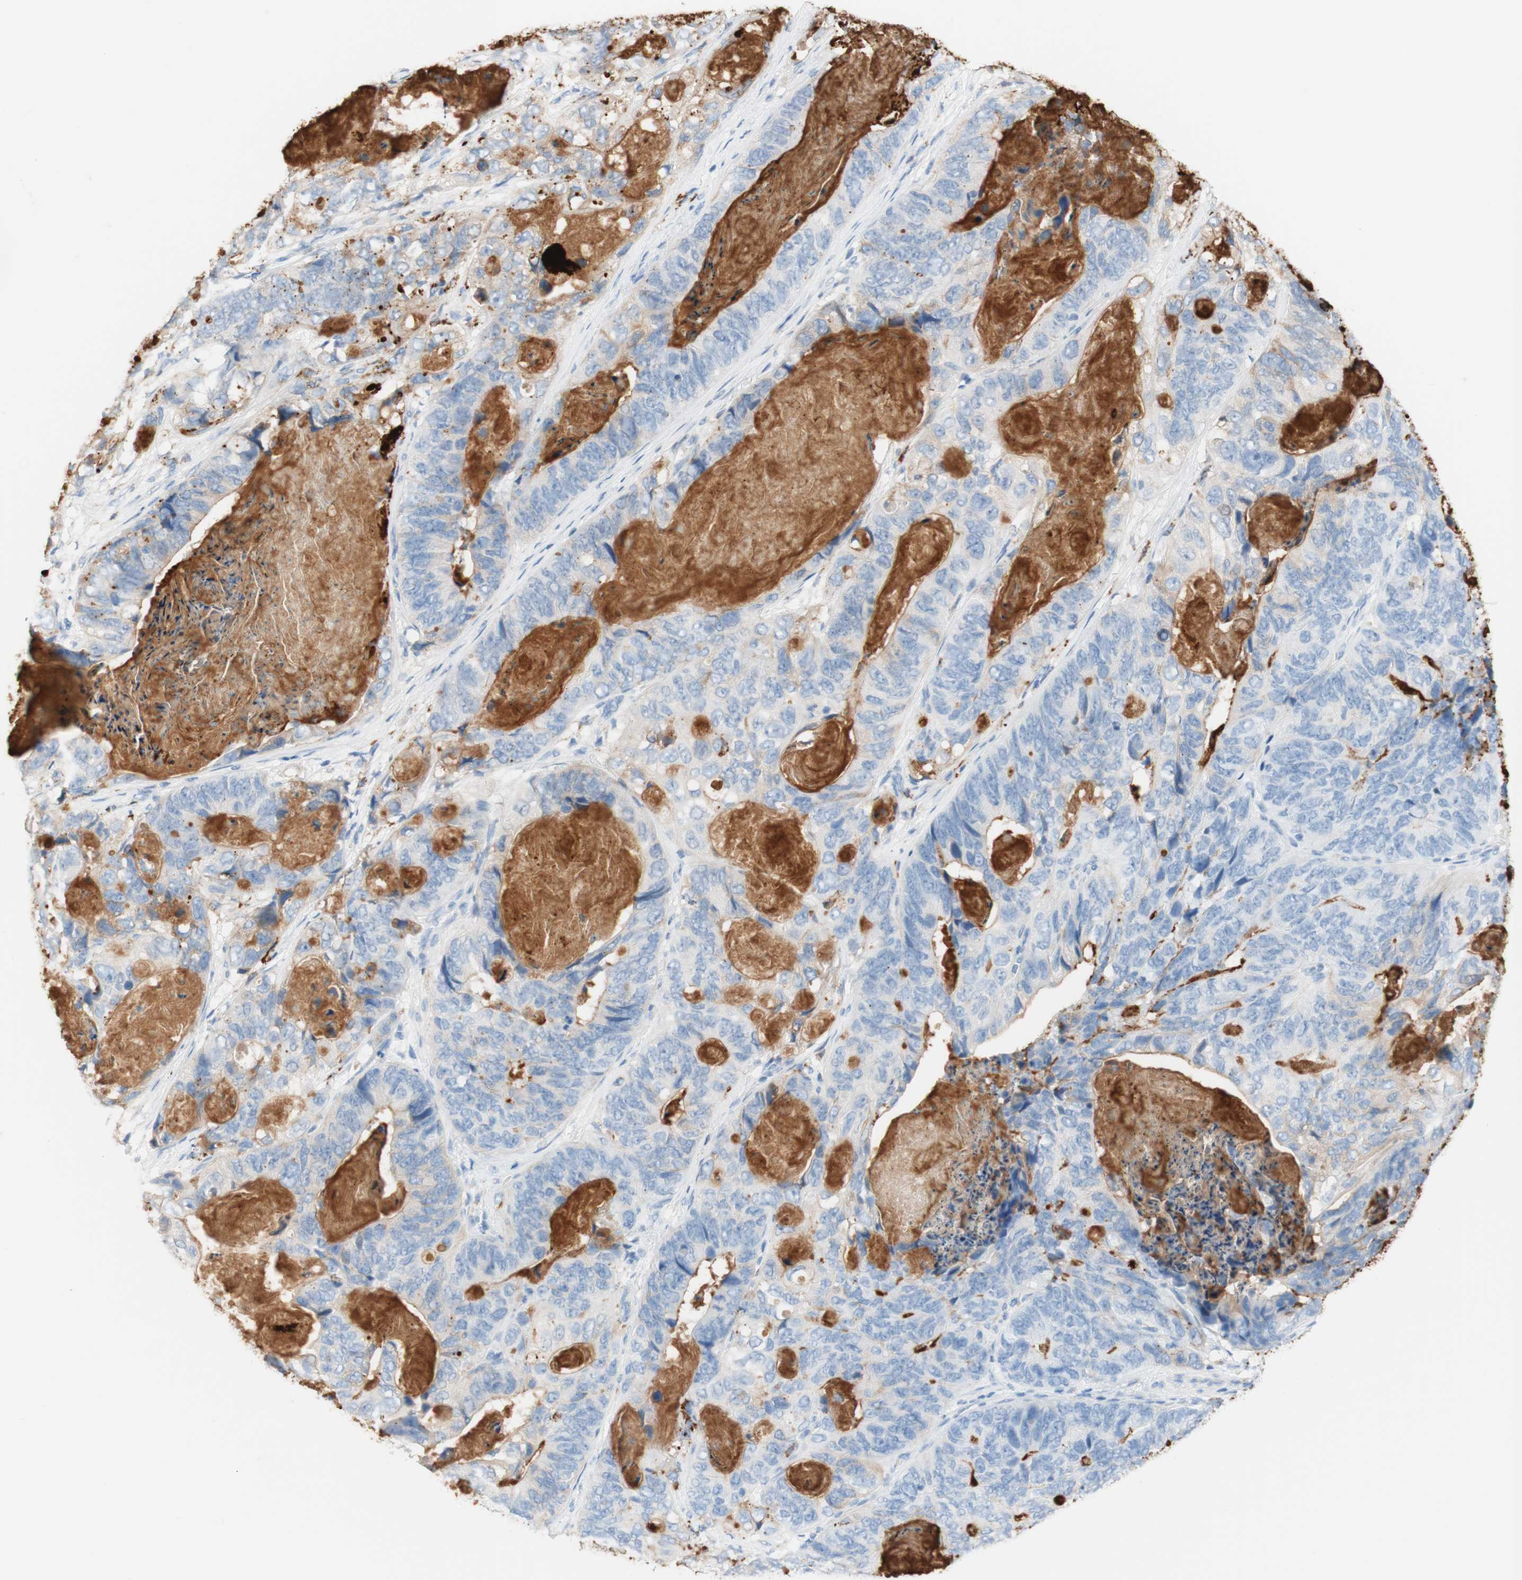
{"staining": {"intensity": "weak", "quantity": "<25%", "location": "cytoplasmic/membranous"}, "tissue": "stomach cancer", "cell_type": "Tumor cells", "image_type": "cancer", "snomed": [{"axis": "morphology", "description": "Adenocarcinoma, NOS"}, {"axis": "topography", "description": "Stomach"}], "caption": "High power microscopy histopathology image of an immunohistochemistry photomicrograph of stomach cancer, revealing no significant positivity in tumor cells.", "gene": "CEACAM1", "patient": {"sex": "female", "age": 89}}